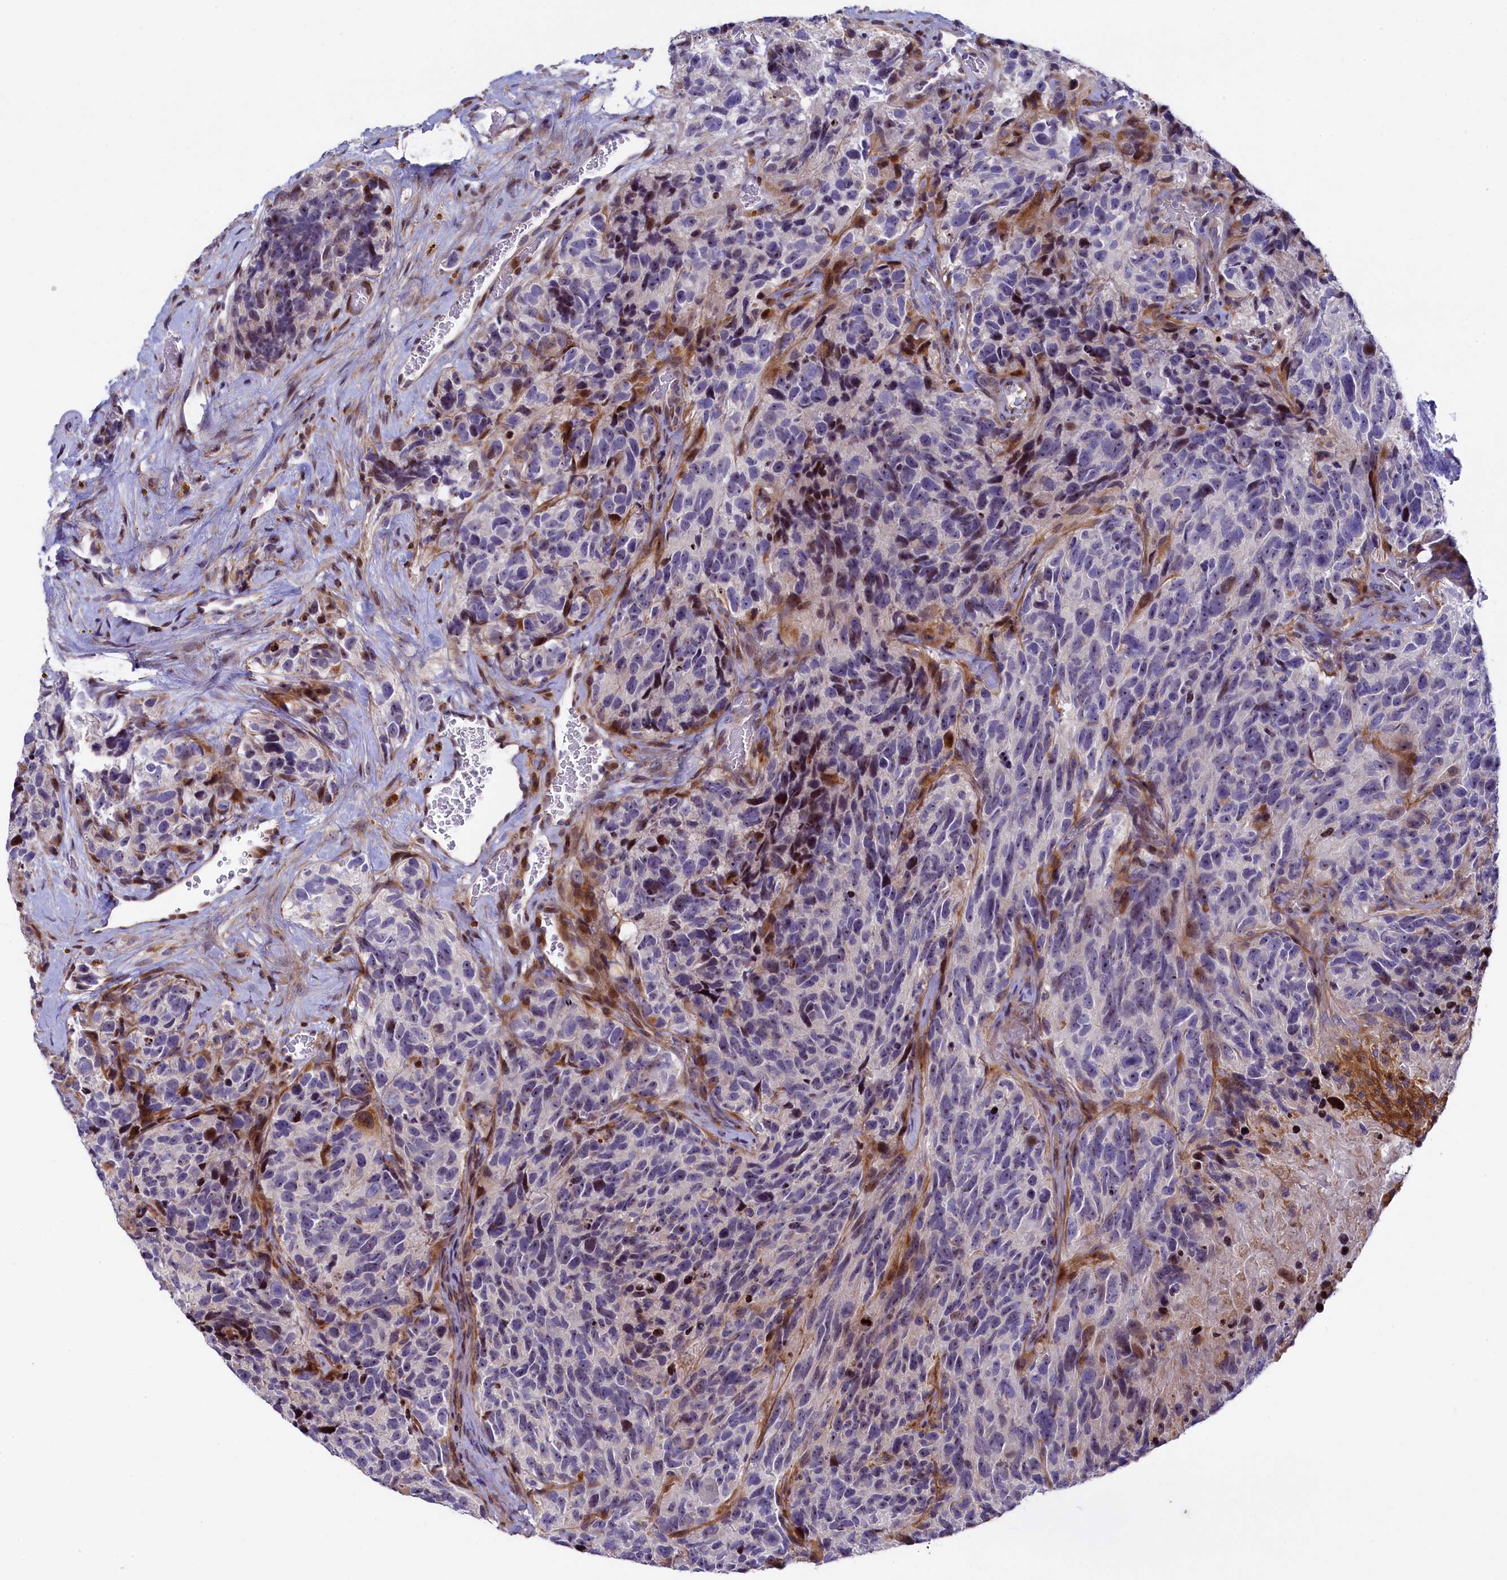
{"staining": {"intensity": "moderate", "quantity": "<25%", "location": "nuclear"}, "tissue": "glioma", "cell_type": "Tumor cells", "image_type": "cancer", "snomed": [{"axis": "morphology", "description": "Glioma, malignant, High grade"}, {"axis": "topography", "description": "Brain"}], "caption": "Approximately <25% of tumor cells in glioma show moderate nuclear protein positivity as visualized by brown immunohistochemical staining.", "gene": "TGDS", "patient": {"sex": "male", "age": 69}}